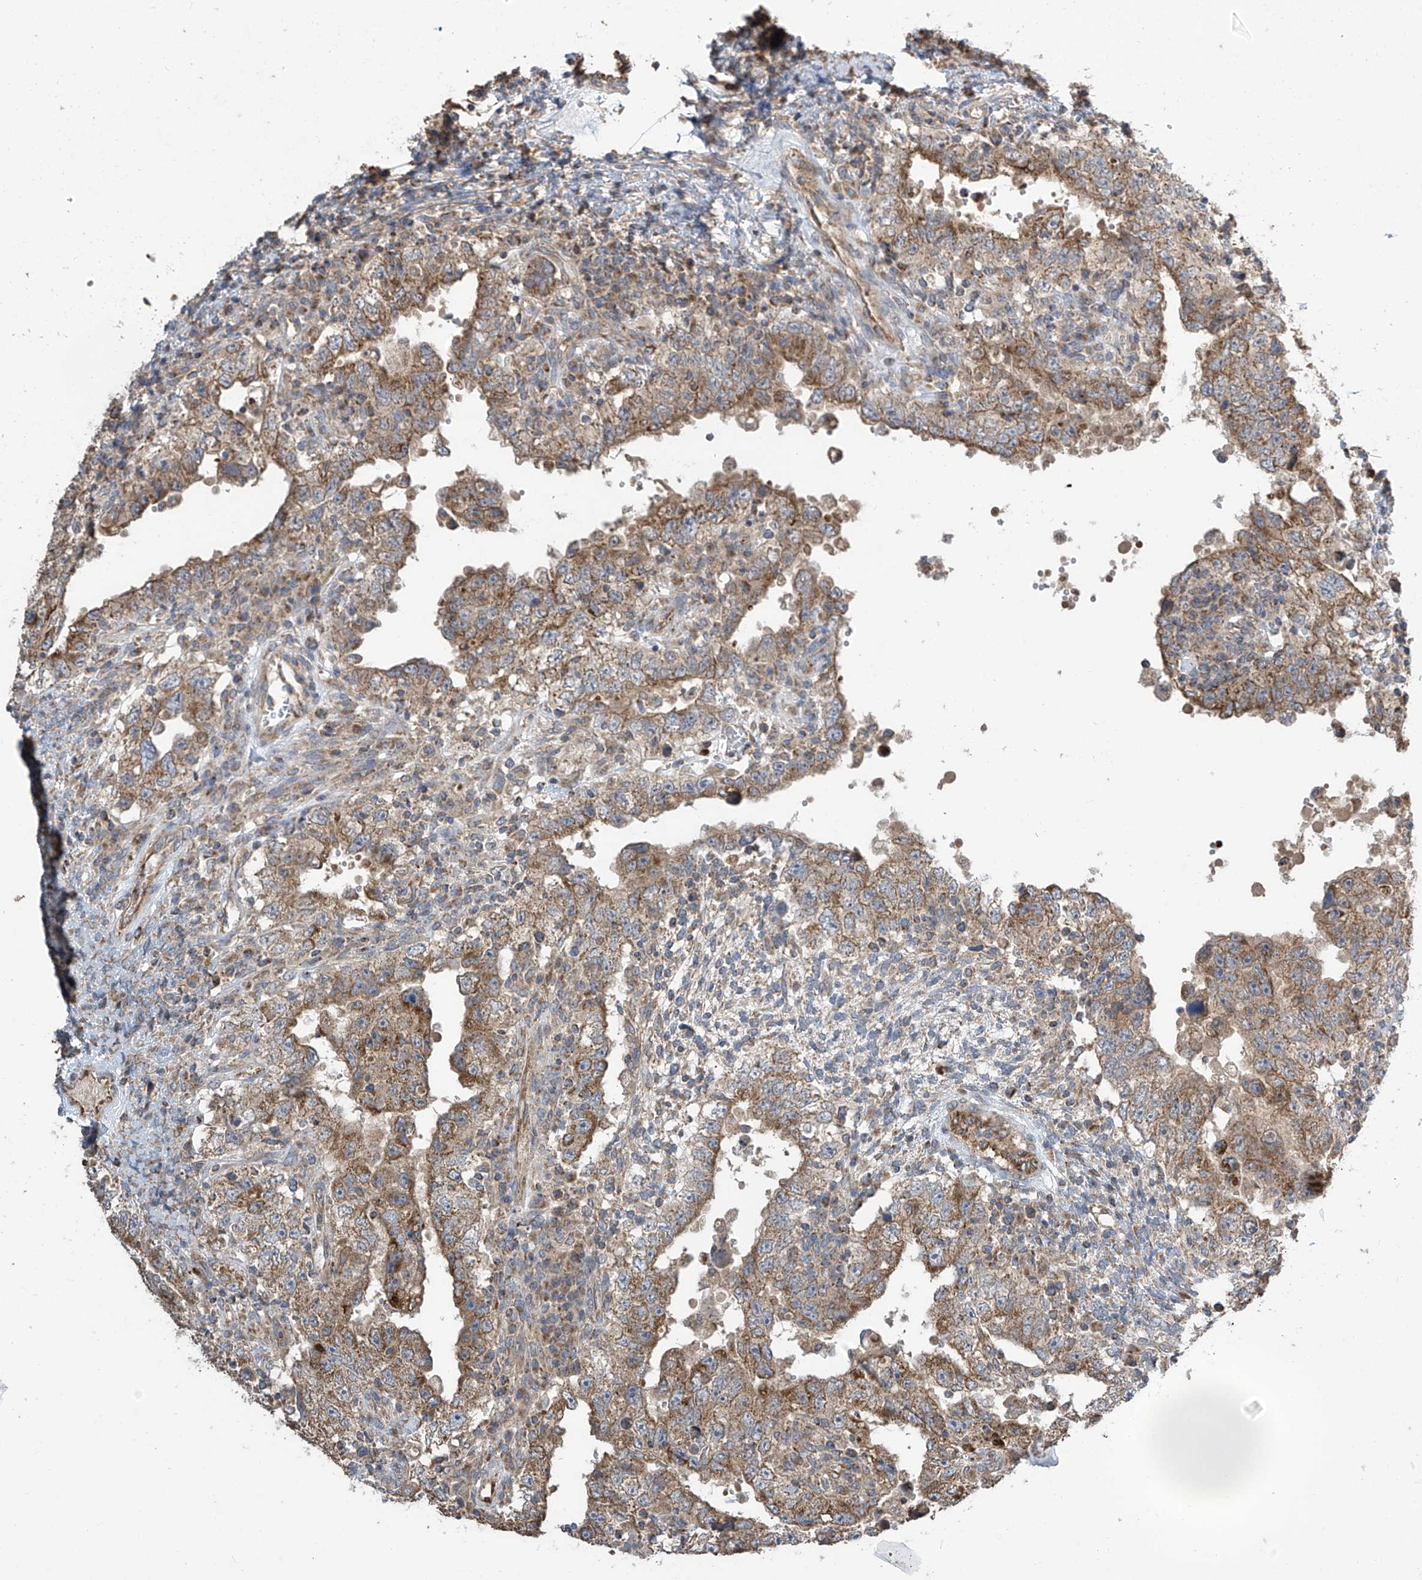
{"staining": {"intensity": "moderate", "quantity": ">75%", "location": "cytoplasmic/membranous"}, "tissue": "testis cancer", "cell_type": "Tumor cells", "image_type": "cancer", "snomed": [{"axis": "morphology", "description": "Carcinoma, Embryonal, NOS"}, {"axis": "topography", "description": "Testis"}], "caption": "Testis cancer stained with a protein marker reveals moderate staining in tumor cells.", "gene": "PNPT1", "patient": {"sex": "male", "age": 26}}